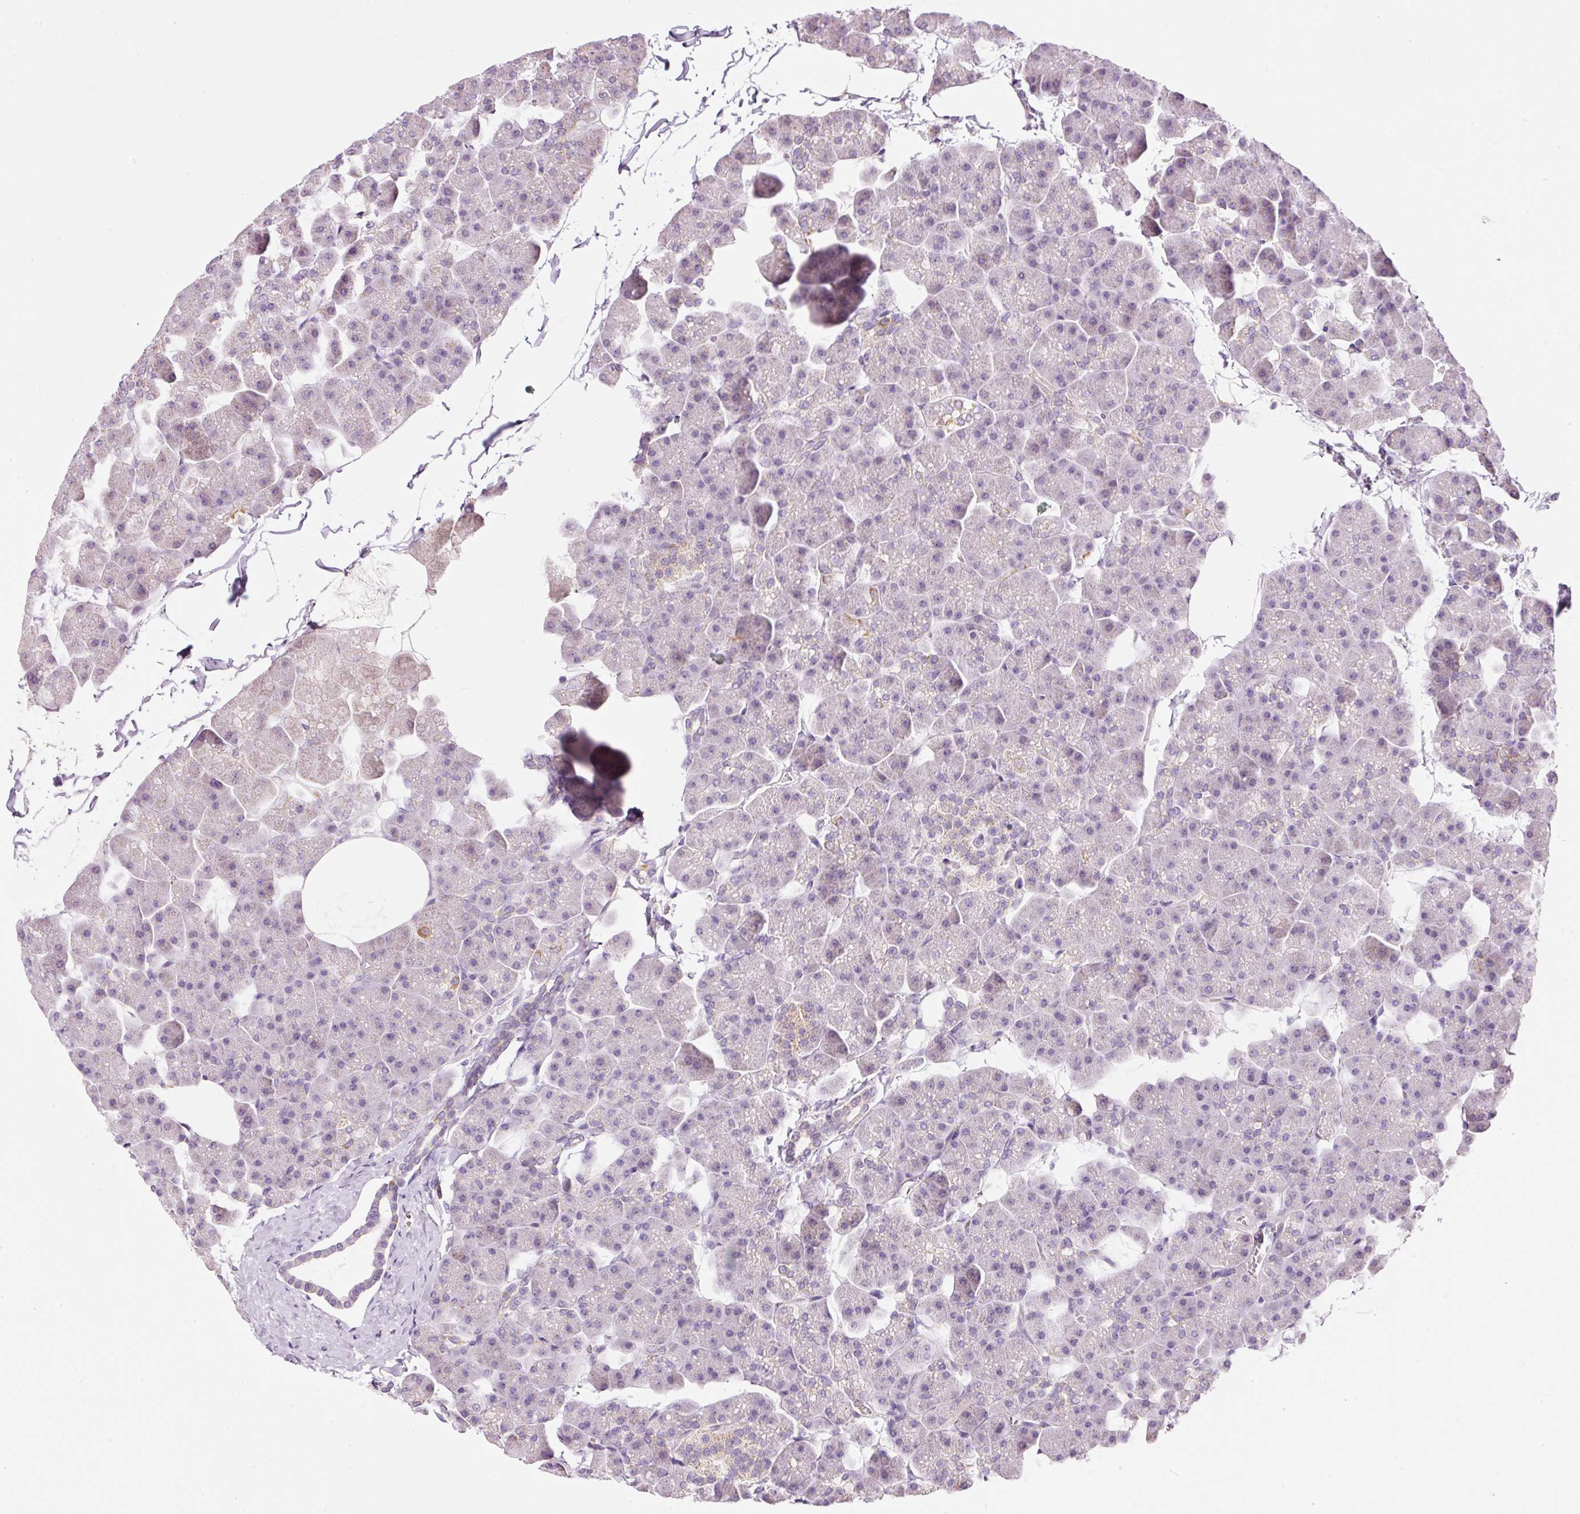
{"staining": {"intensity": "negative", "quantity": "none", "location": "none"}, "tissue": "pancreas", "cell_type": "Exocrine glandular cells", "image_type": "normal", "snomed": [{"axis": "morphology", "description": "Normal tissue, NOS"}, {"axis": "topography", "description": "Pancreas"}], "caption": "This histopathology image is of benign pancreas stained with IHC to label a protein in brown with the nuclei are counter-stained blue. There is no staining in exocrine glandular cells.", "gene": "KPNA5", "patient": {"sex": "male", "age": 35}}